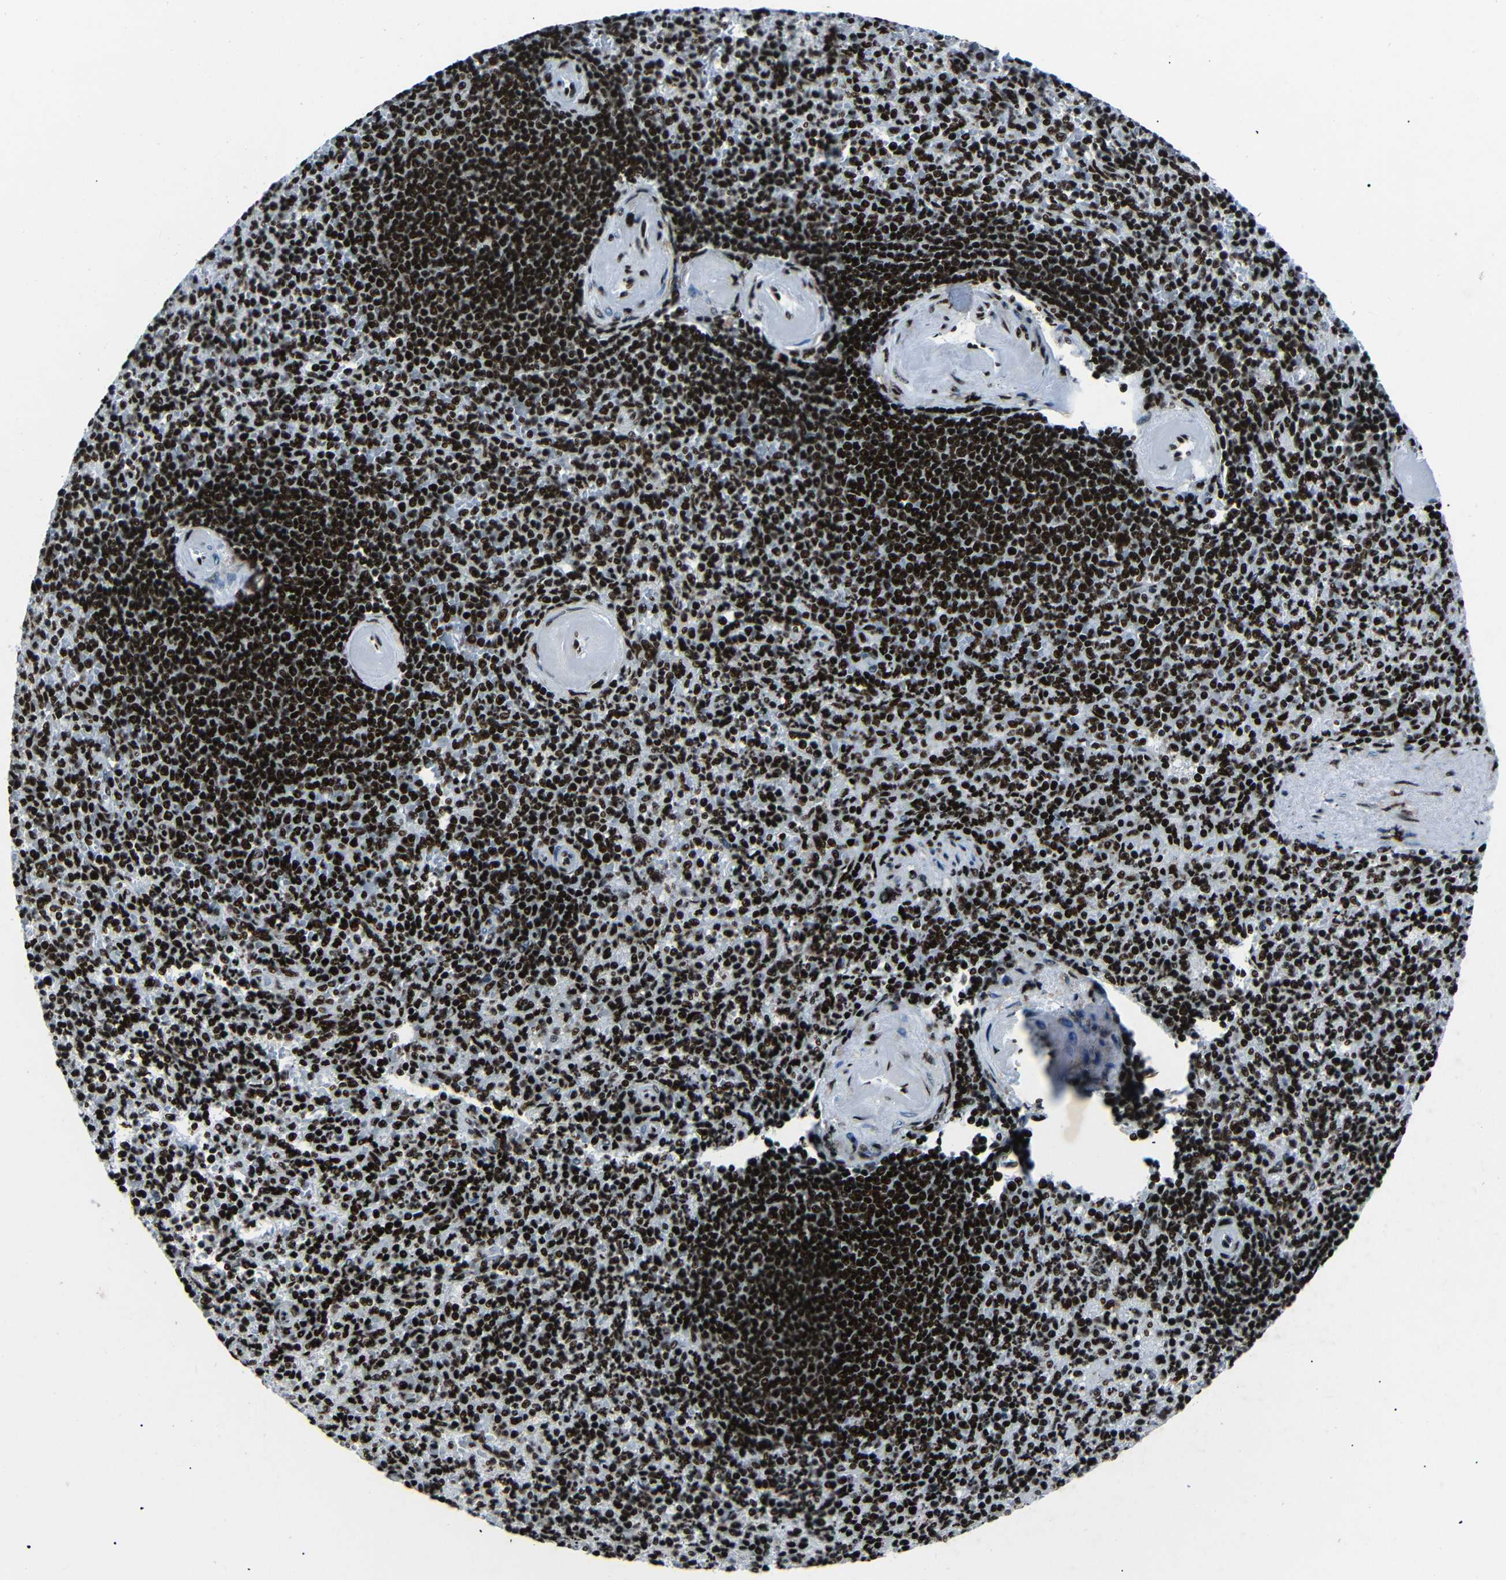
{"staining": {"intensity": "strong", "quantity": ">75%", "location": "nuclear"}, "tissue": "spleen", "cell_type": "Cells in red pulp", "image_type": "normal", "snomed": [{"axis": "morphology", "description": "Normal tissue, NOS"}, {"axis": "topography", "description": "Spleen"}], "caption": "Unremarkable spleen displays strong nuclear expression in about >75% of cells in red pulp.", "gene": "SRSF1", "patient": {"sex": "female", "age": 74}}